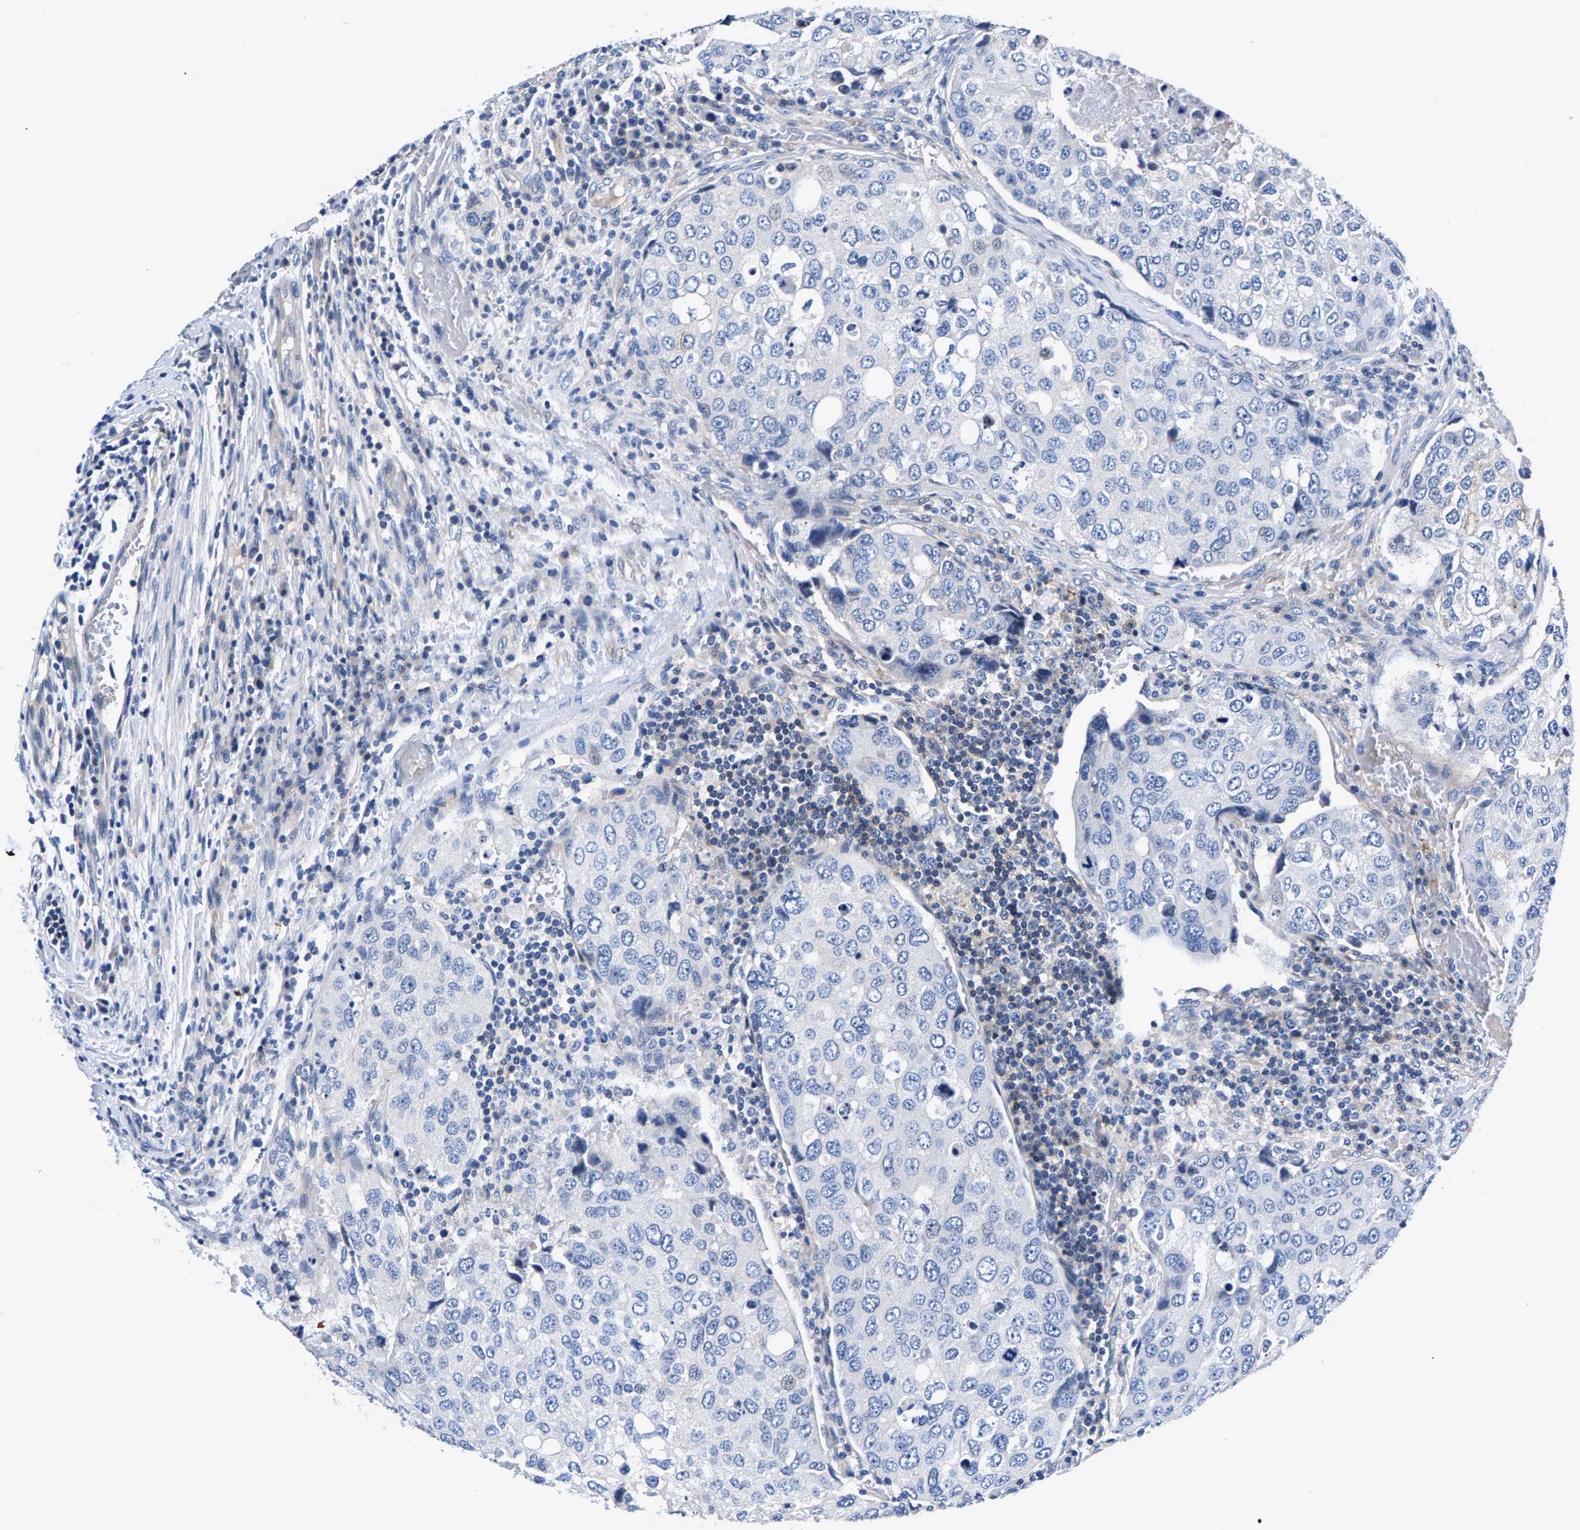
{"staining": {"intensity": "negative", "quantity": "none", "location": "none"}, "tissue": "urothelial cancer", "cell_type": "Tumor cells", "image_type": "cancer", "snomed": [{"axis": "morphology", "description": "Urothelial carcinoma, High grade"}, {"axis": "topography", "description": "Lymph node"}, {"axis": "topography", "description": "Urinary bladder"}], "caption": "Micrograph shows no protein expression in tumor cells of high-grade urothelial carcinoma tissue.", "gene": "P2RY4", "patient": {"sex": "male", "age": 51}}